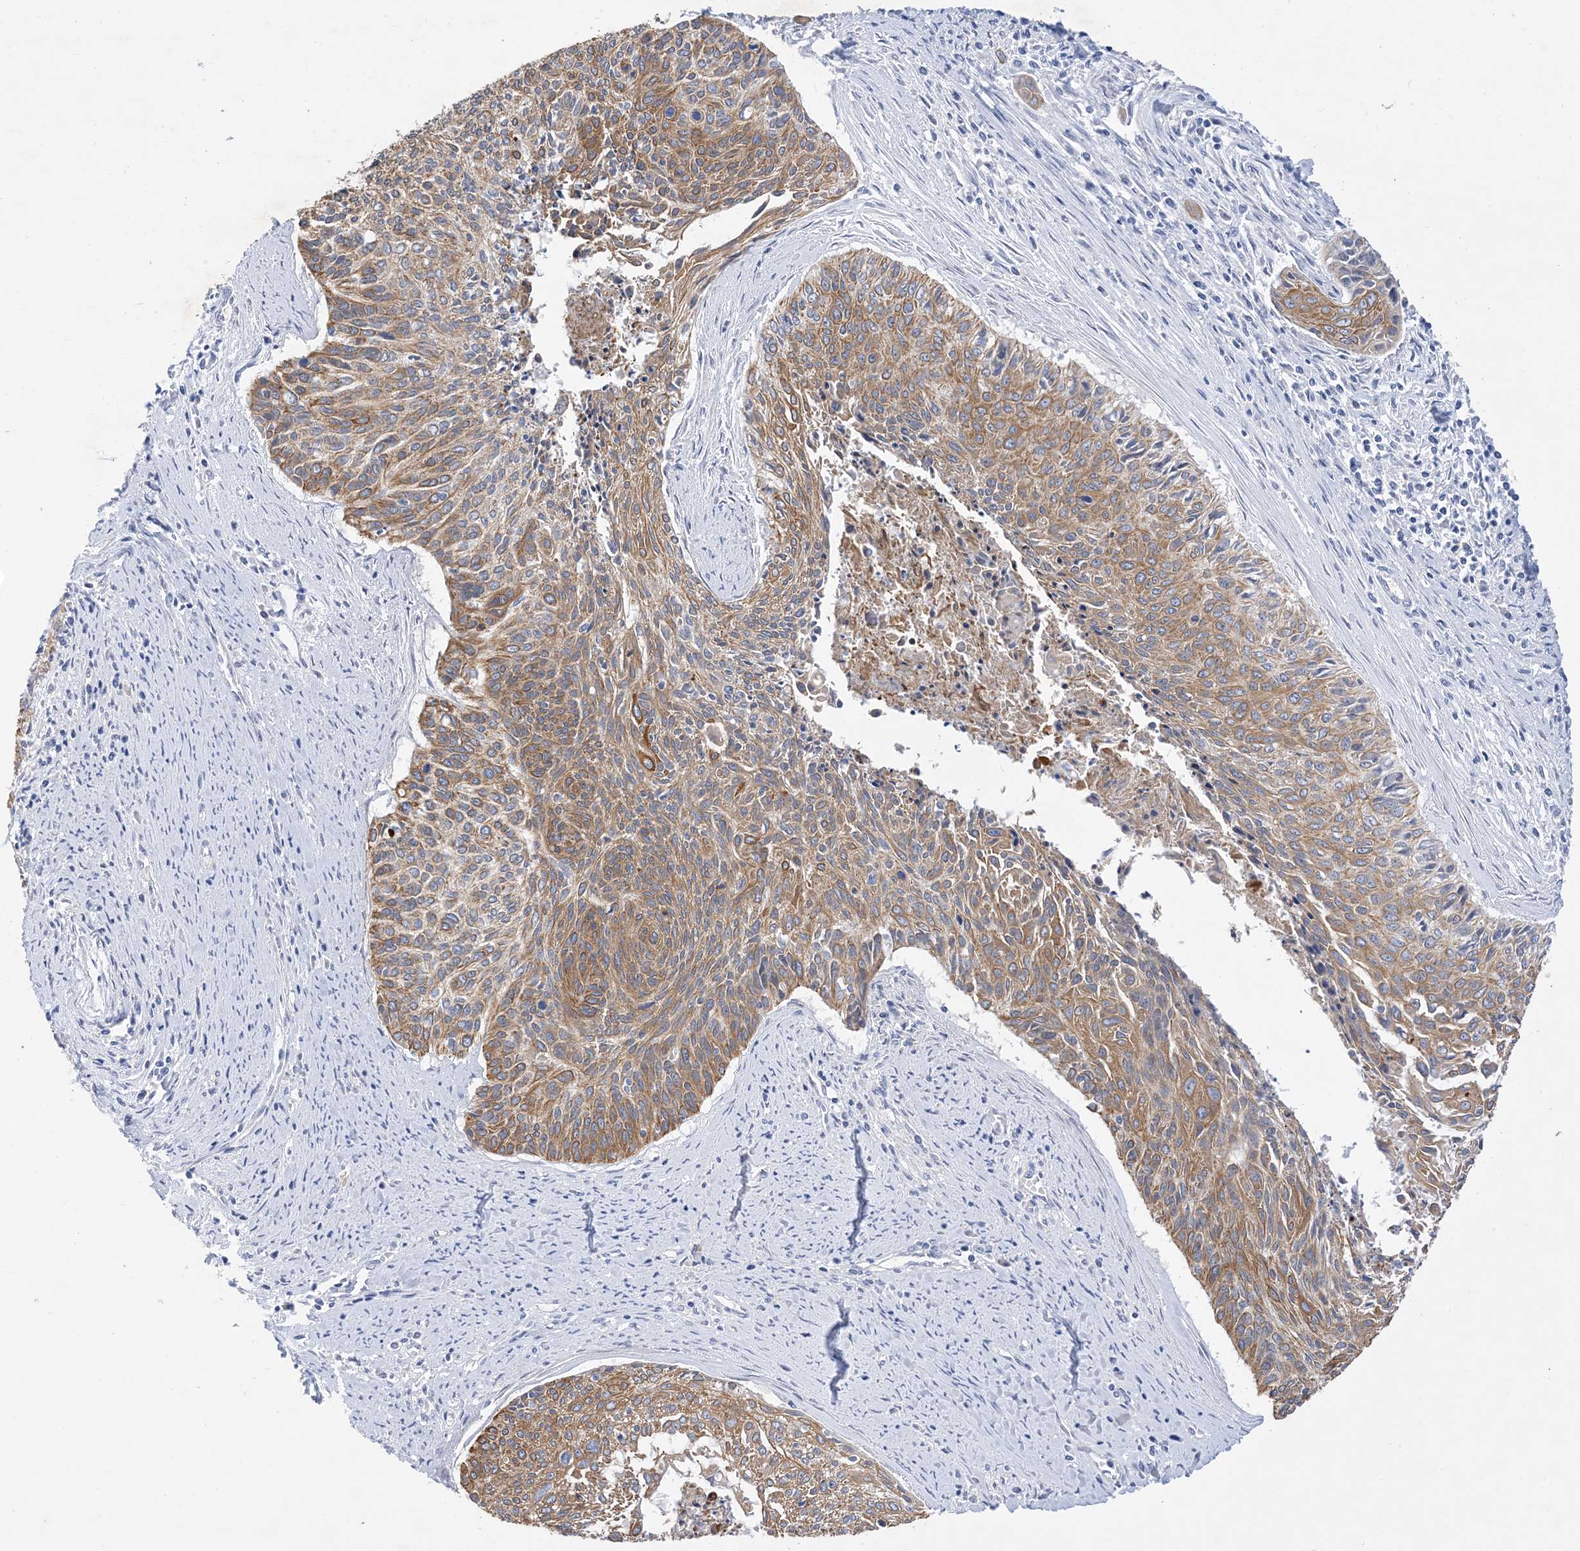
{"staining": {"intensity": "moderate", "quantity": ">75%", "location": "cytoplasmic/membranous"}, "tissue": "cervical cancer", "cell_type": "Tumor cells", "image_type": "cancer", "snomed": [{"axis": "morphology", "description": "Squamous cell carcinoma, NOS"}, {"axis": "topography", "description": "Cervix"}], "caption": "Immunohistochemistry micrograph of neoplastic tissue: human cervical cancer stained using immunohistochemistry (IHC) demonstrates medium levels of moderate protein expression localized specifically in the cytoplasmic/membranous of tumor cells, appearing as a cytoplasmic/membranous brown color.", "gene": "PLK4", "patient": {"sex": "female", "age": 55}}